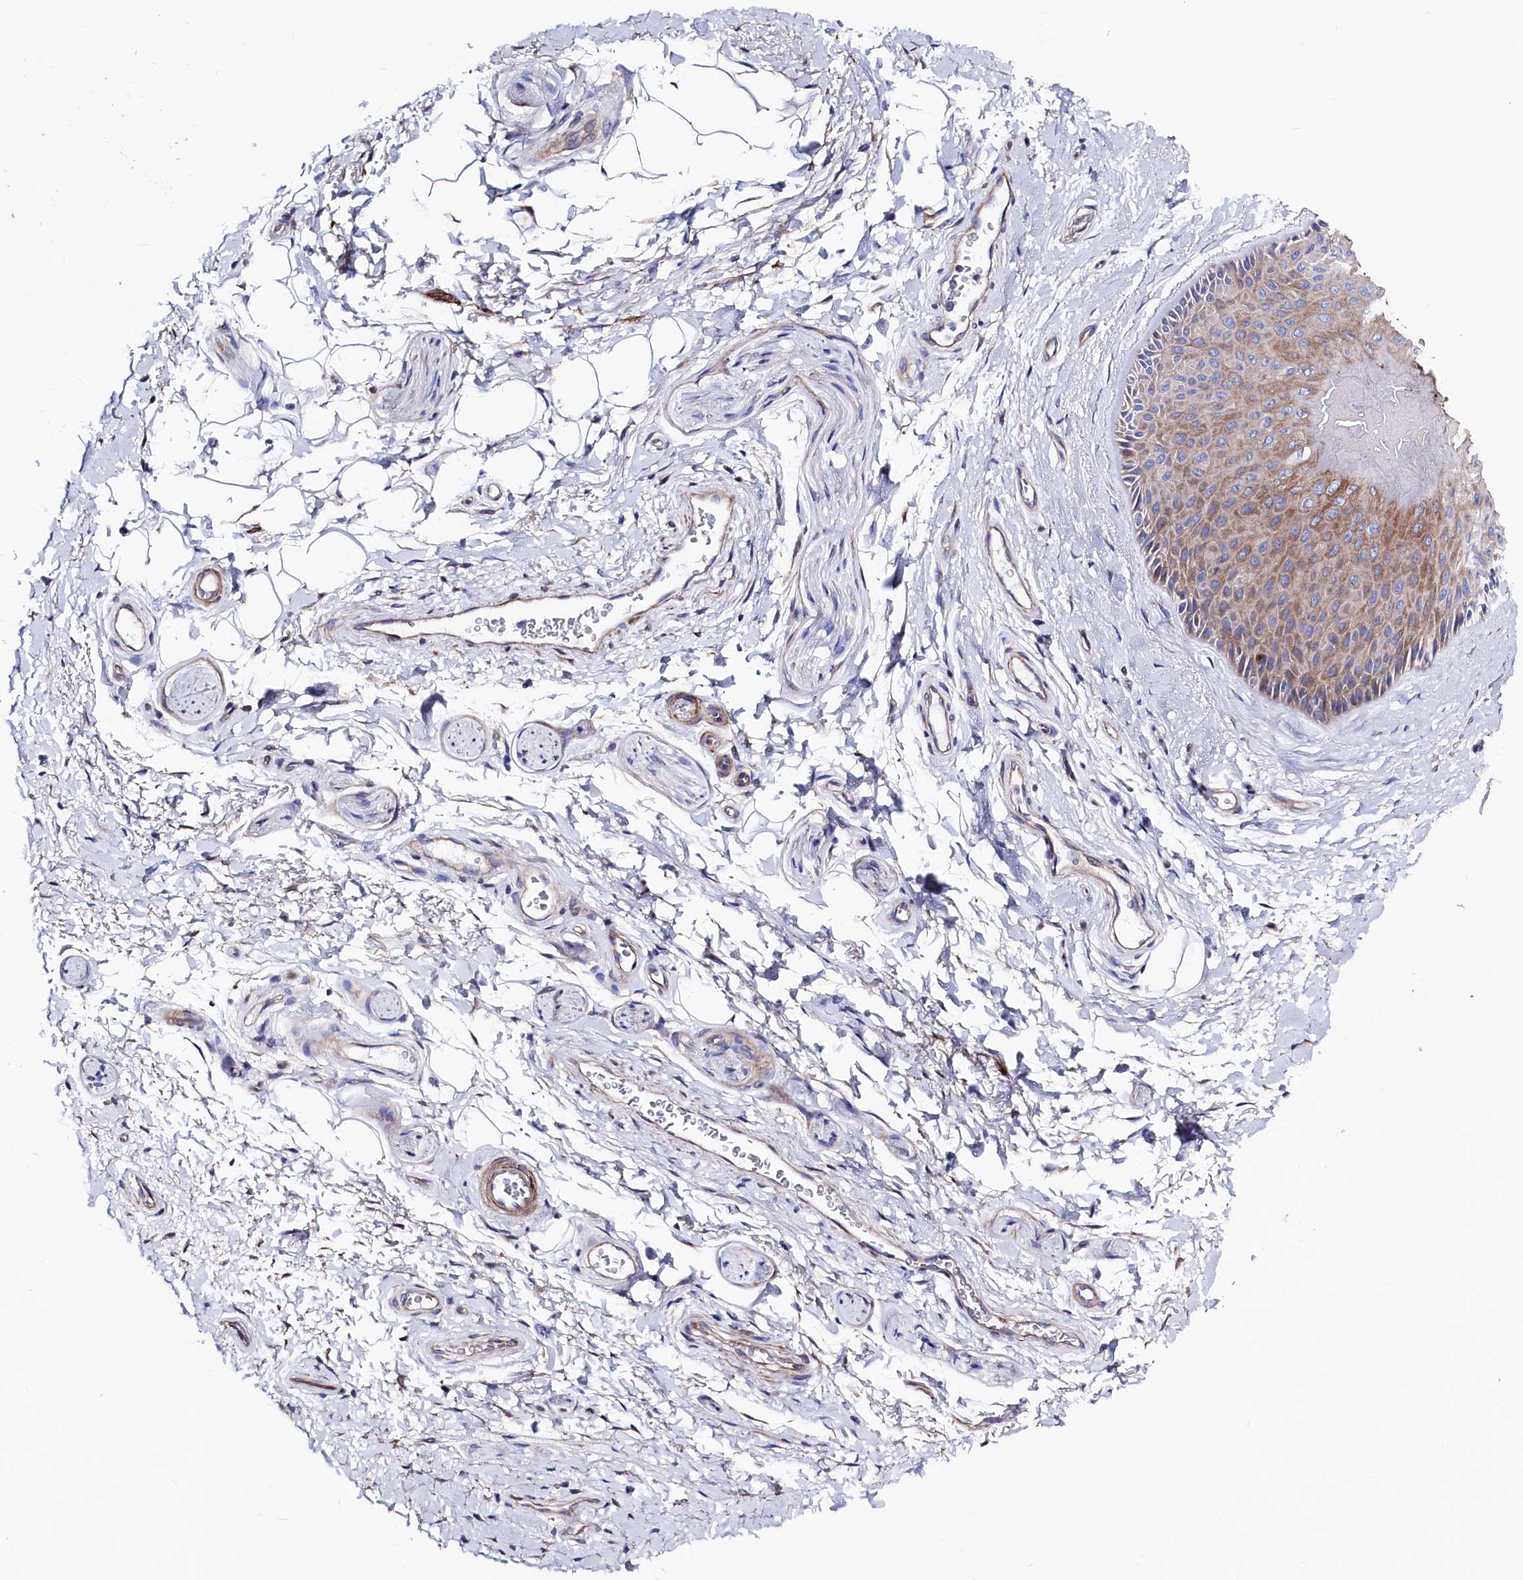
{"staining": {"intensity": "moderate", "quantity": "<25%", "location": "cytoplasmic/membranous"}, "tissue": "skin", "cell_type": "Epidermal cells", "image_type": "normal", "snomed": [{"axis": "morphology", "description": "Normal tissue, NOS"}, {"axis": "topography", "description": "Anal"}], "caption": "Immunohistochemical staining of normal skin exhibits low levels of moderate cytoplasmic/membranous positivity in about <25% of epidermal cells.", "gene": "WNT8A", "patient": {"sex": "male", "age": 44}}